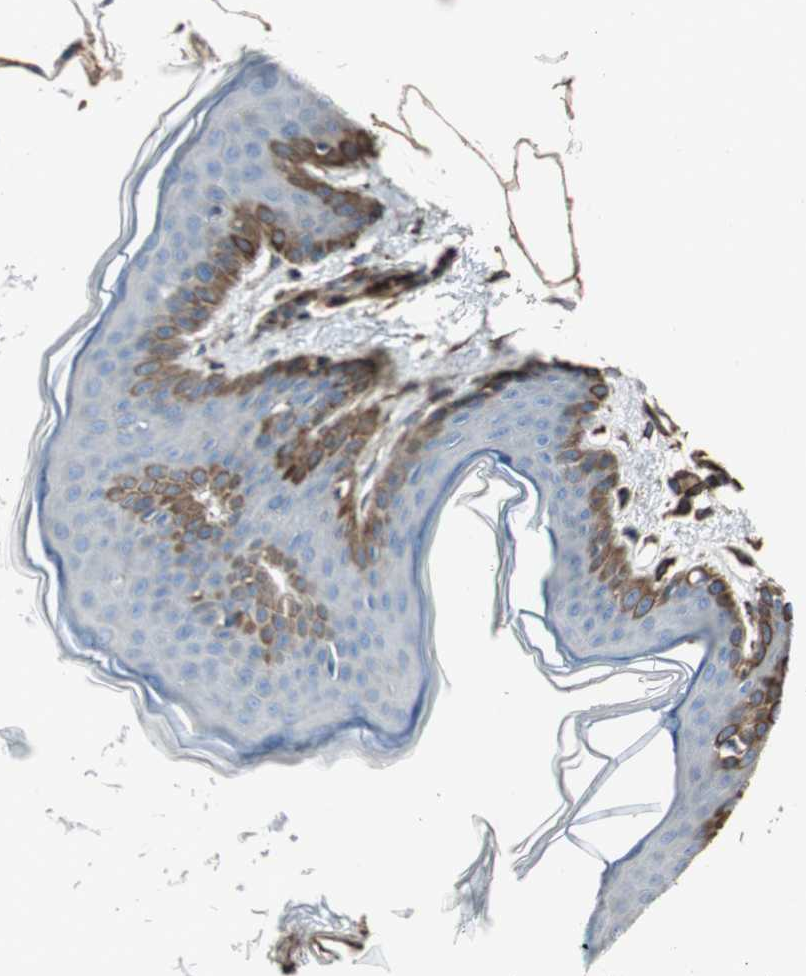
{"staining": {"intensity": "moderate", "quantity": ">75%", "location": "cytoplasmic/membranous"}, "tissue": "skin", "cell_type": "Fibroblasts", "image_type": "normal", "snomed": [{"axis": "morphology", "description": "Normal tissue, NOS"}, {"axis": "topography", "description": "Skin"}], "caption": "Immunohistochemical staining of unremarkable skin shows medium levels of moderate cytoplasmic/membranous positivity in about >75% of fibroblasts. The protein of interest is stained brown, and the nuclei are stained in blue (DAB (3,3'-diaminobenzidine) IHC with brightfield microscopy, high magnification).", "gene": "SRCIN1", "patient": {"sex": "female", "age": 17}}